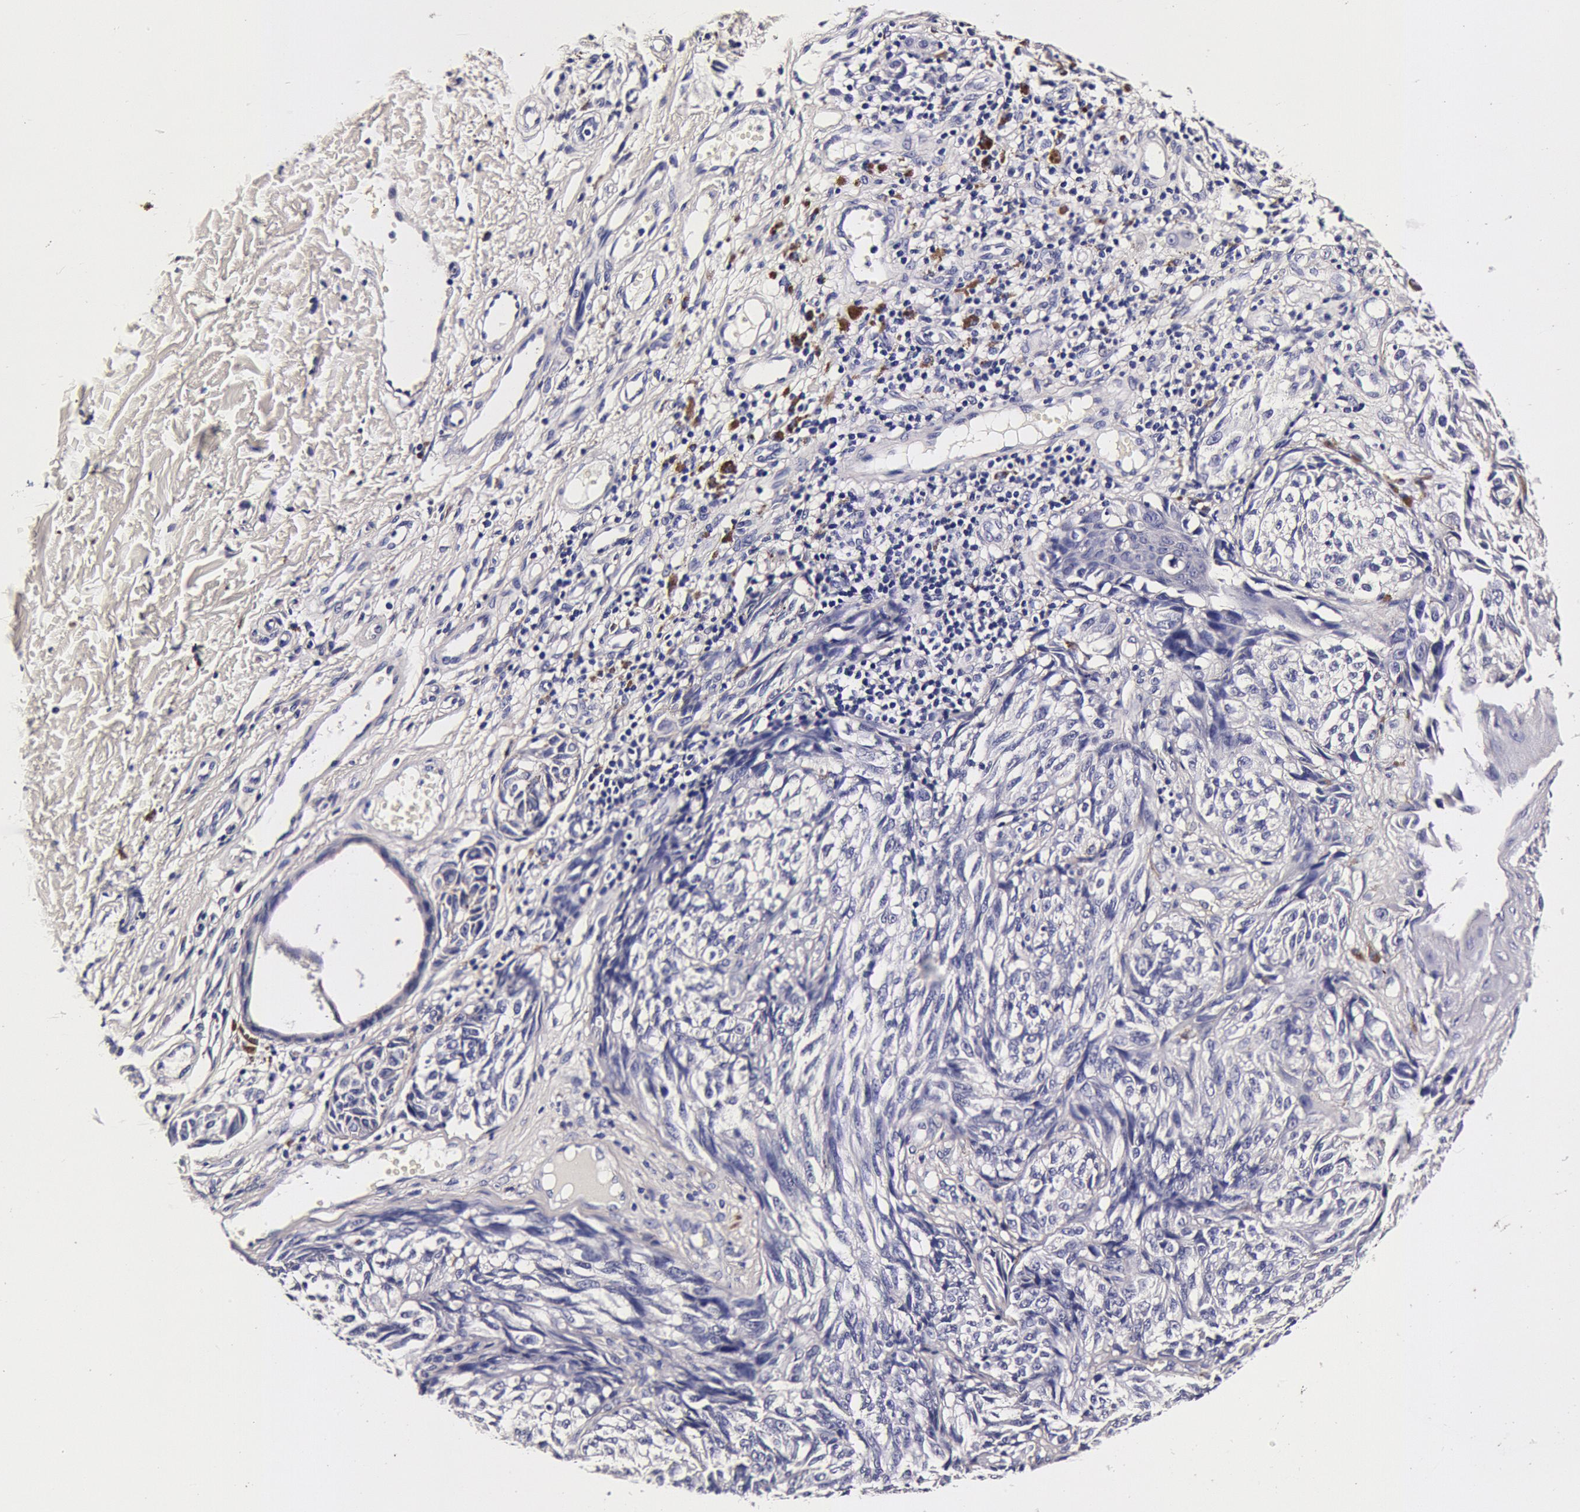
{"staining": {"intensity": "negative", "quantity": "none", "location": "none"}, "tissue": "melanoma", "cell_type": "Tumor cells", "image_type": "cancer", "snomed": [{"axis": "morphology", "description": "Malignant melanoma, NOS"}, {"axis": "topography", "description": "Skin"}], "caption": "IHC of human melanoma shows no staining in tumor cells.", "gene": "CCDC22", "patient": {"sex": "male", "age": 67}}